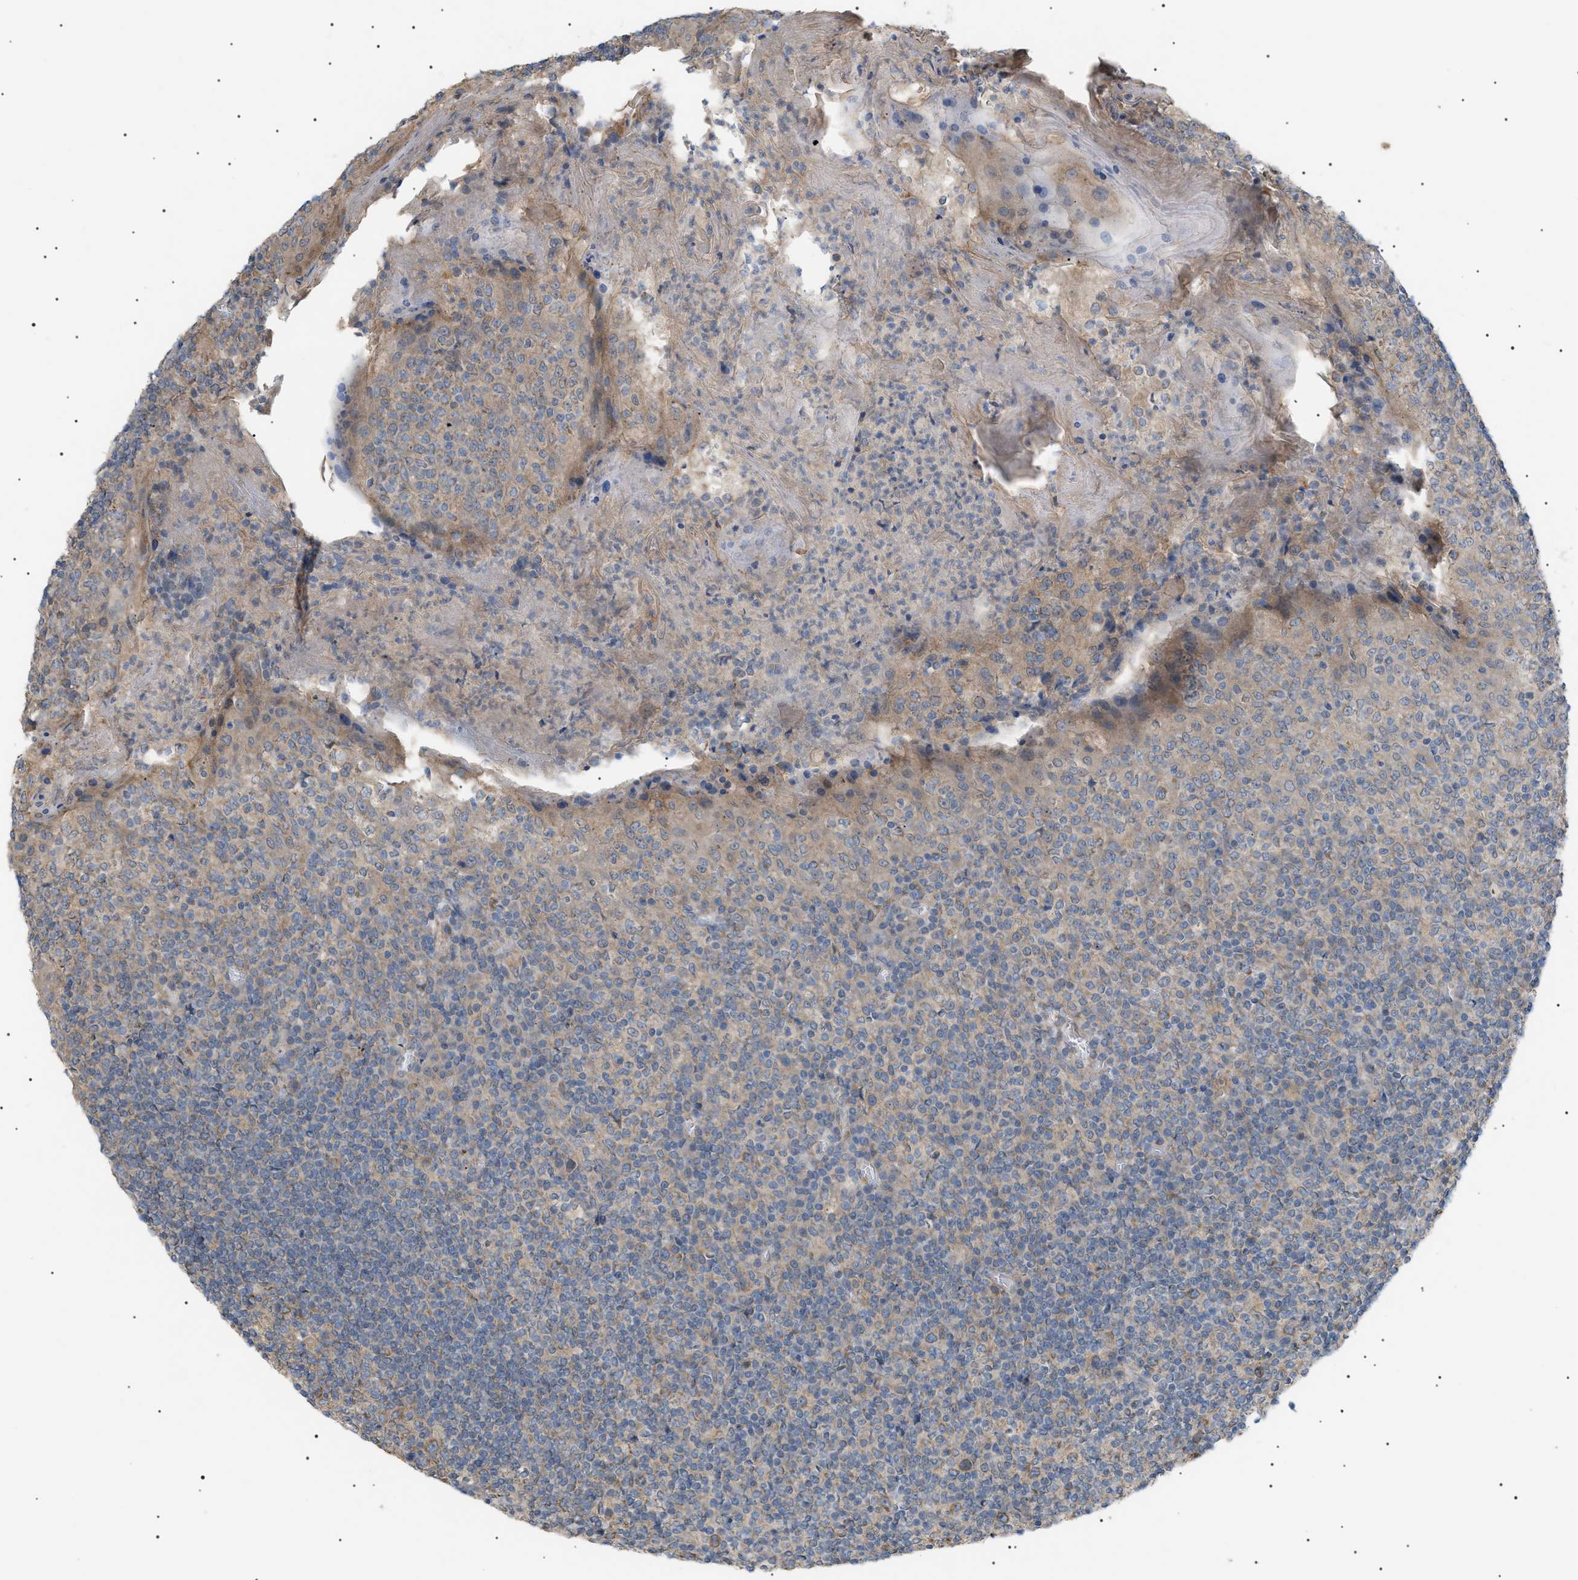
{"staining": {"intensity": "weak", "quantity": "25%-75%", "location": "cytoplasmic/membranous"}, "tissue": "tonsil", "cell_type": "Germinal center cells", "image_type": "normal", "snomed": [{"axis": "morphology", "description": "Normal tissue, NOS"}, {"axis": "topography", "description": "Tonsil"}], "caption": "Tonsil was stained to show a protein in brown. There is low levels of weak cytoplasmic/membranous expression in about 25%-75% of germinal center cells. (Stains: DAB in brown, nuclei in blue, Microscopy: brightfield microscopy at high magnification).", "gene": "IRS2", "patient": {"sex": "female", "age": 19}}